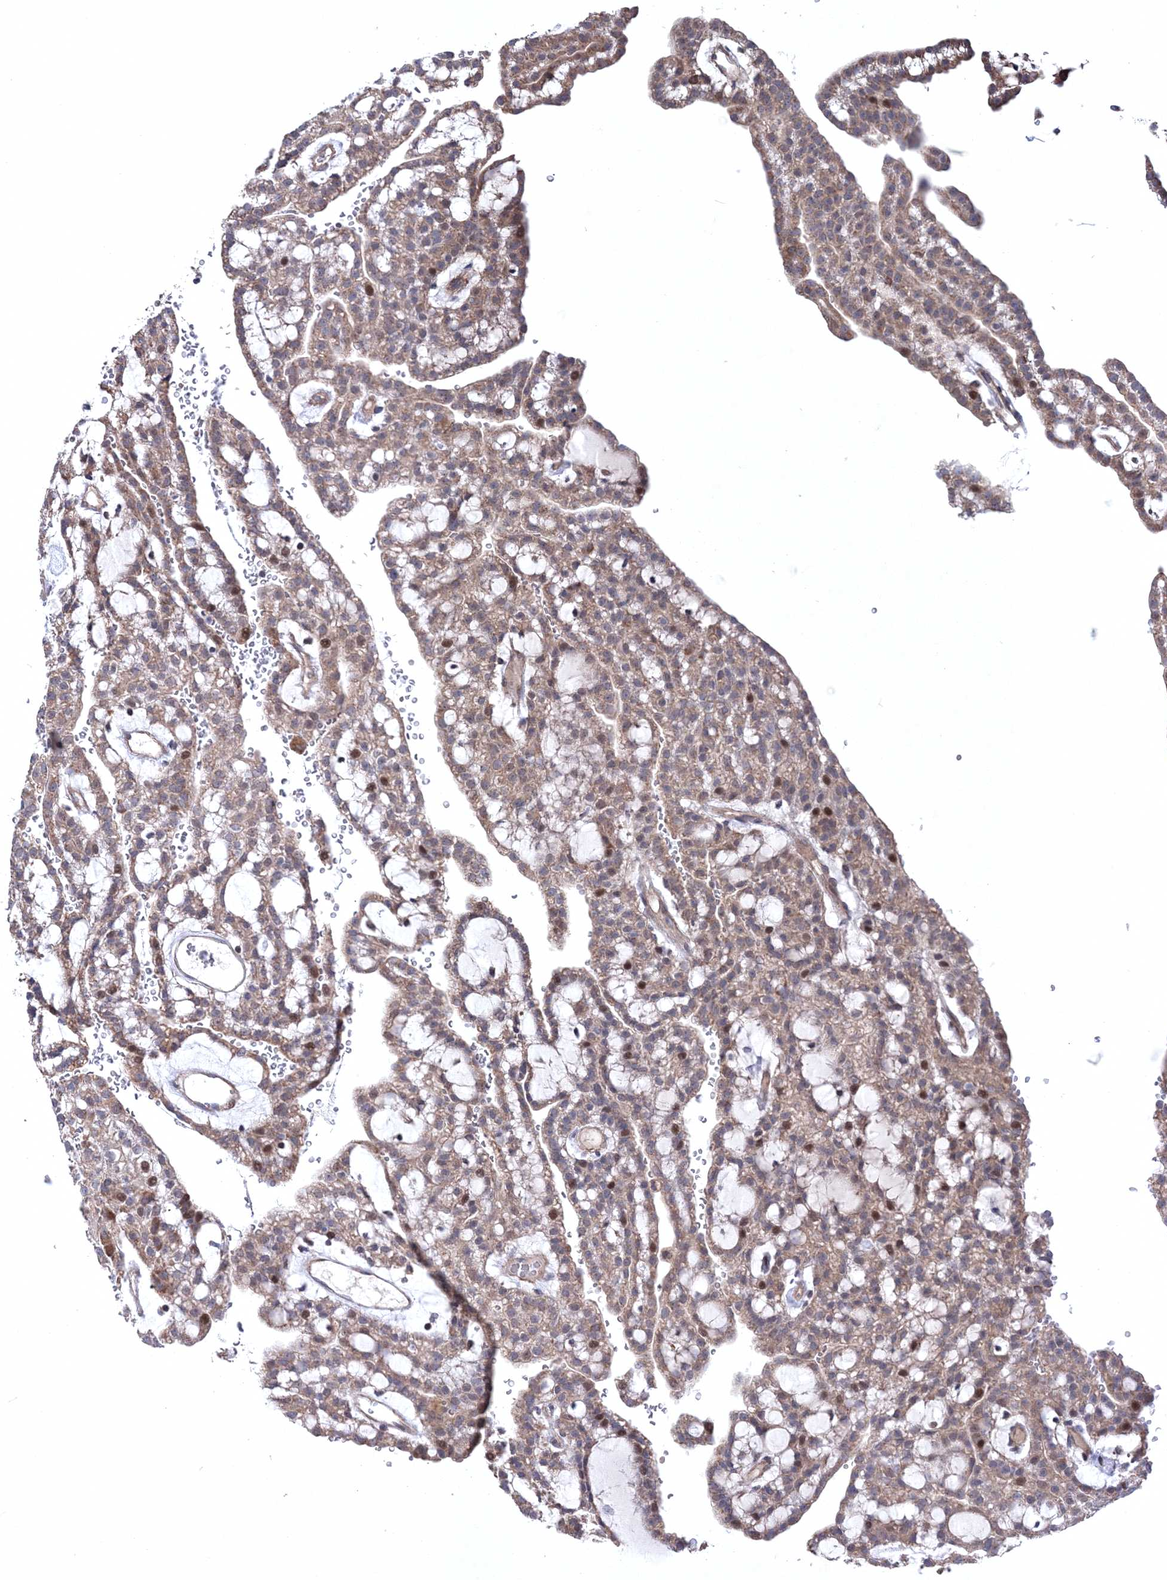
{"staining": {"intensity": "moderate", "quantity": "<25%", "location": "cytoplasmic/membranous,nuclear"}, "tissue": "renal cancer", "cell_type": "Tumor cells", "image_type": "cancer", "snomed": [{"axis": "morphology", "description": "Adenocarcinoma, NOS"}, {"axis": "topography", "description": "Kidney"}], "caption": "This is an image of immunohistochemistry staining of adenocarcinoma (renal), which shows moderate staining in the cytoplasmic/membranous and nuclear of tumor cells.", "gene": "PPP2R2B", "patient": {"sex": "male", "age": 63}}